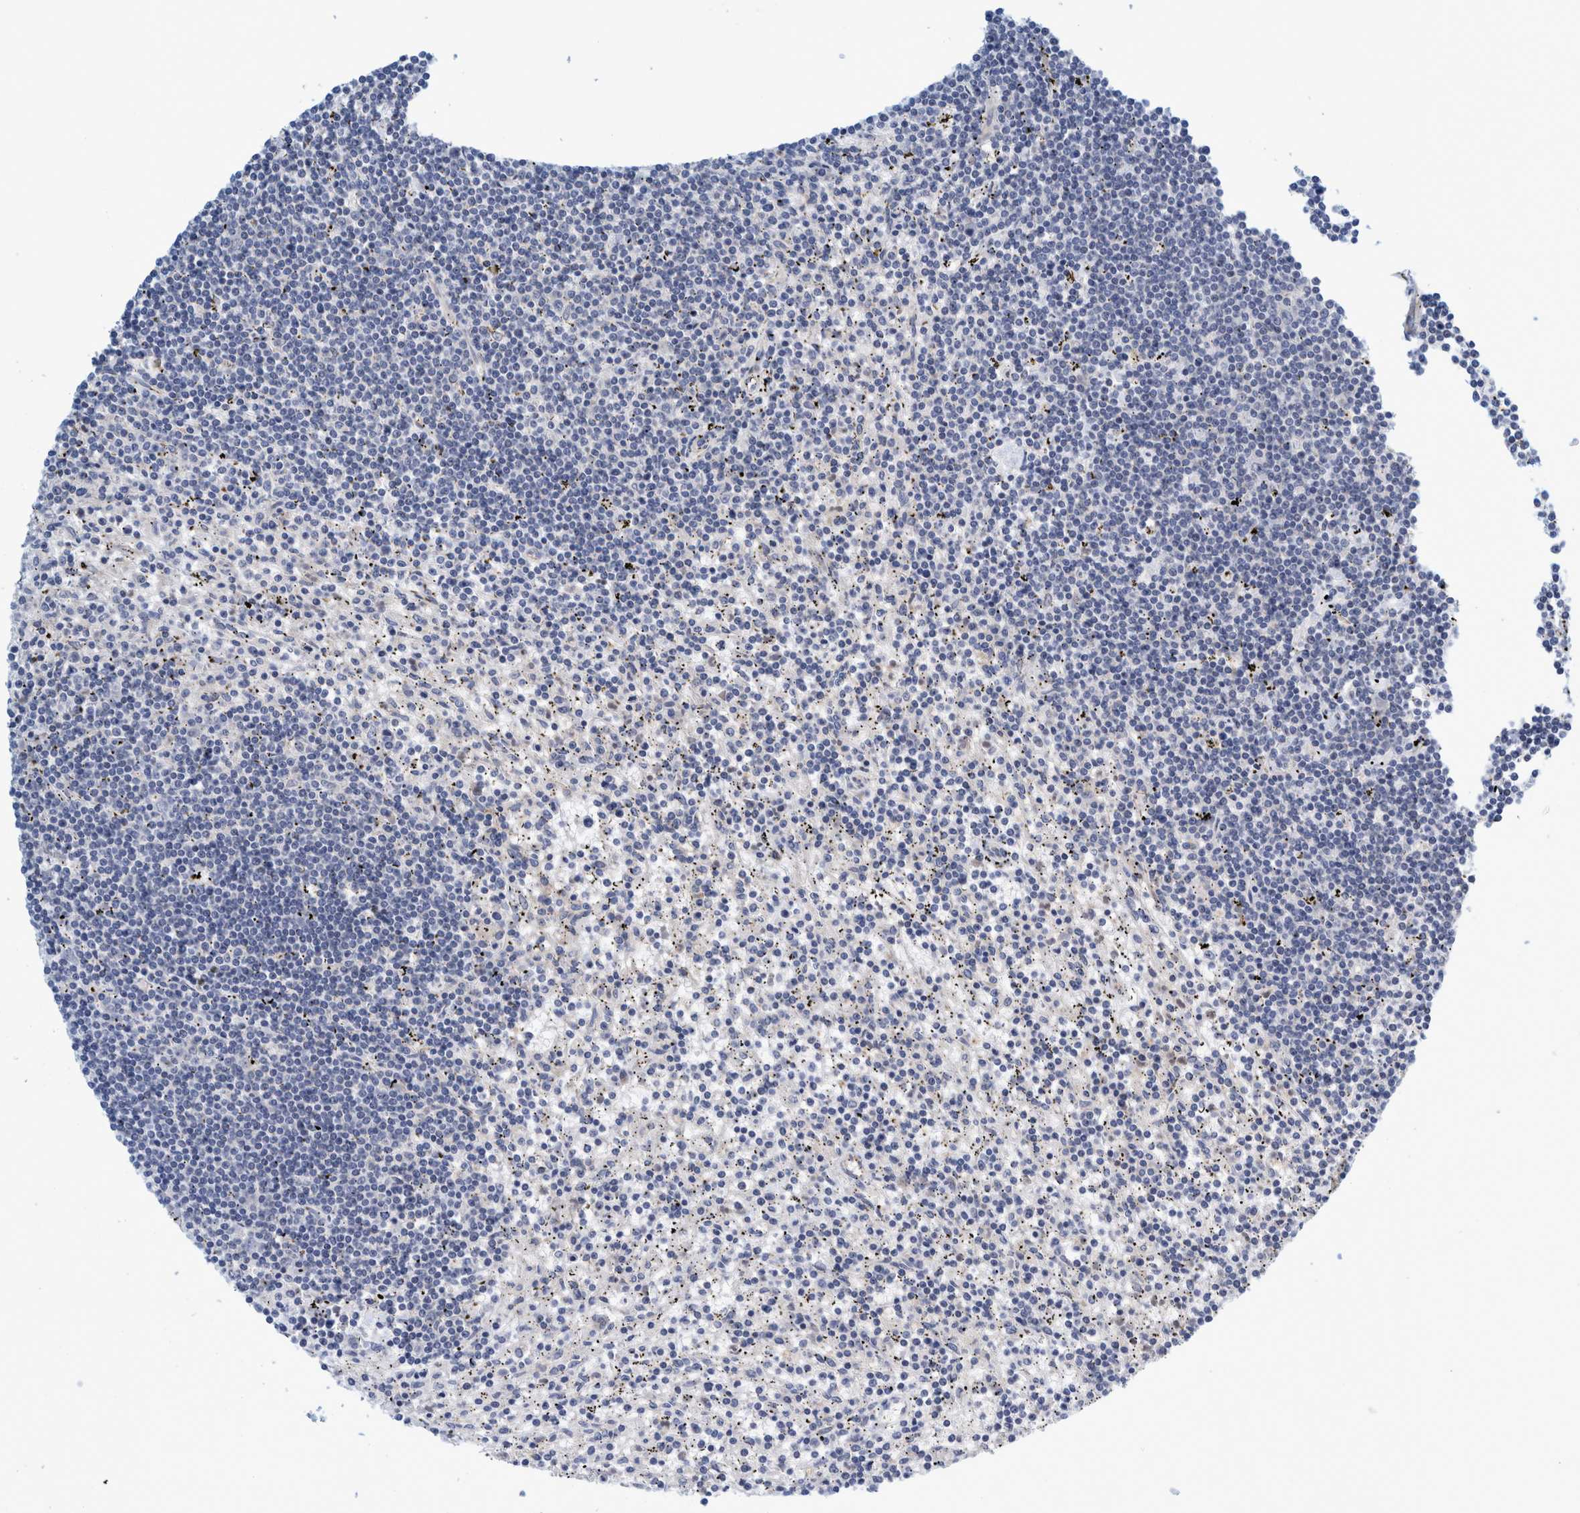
{"staining": {"intensity": "negative", "quantity": "none", "location": "none"}, "tissue": "lymphoma", "cell_type": "Tumor cells", "image_type": "cancer", "snomed": [{"axis": "morphology", "description": "Malignant lymphoma, non-Hodgkin's type, Low grade"}, {"axis": "topography", "description": "Spleen"}], "caption": "The immunohistochemistry micrograph has no significant positivity in tumor cells of lymphoma tissue.", "gene": "ZNF324B", "patient": {"sex": "male", "age": 76}}